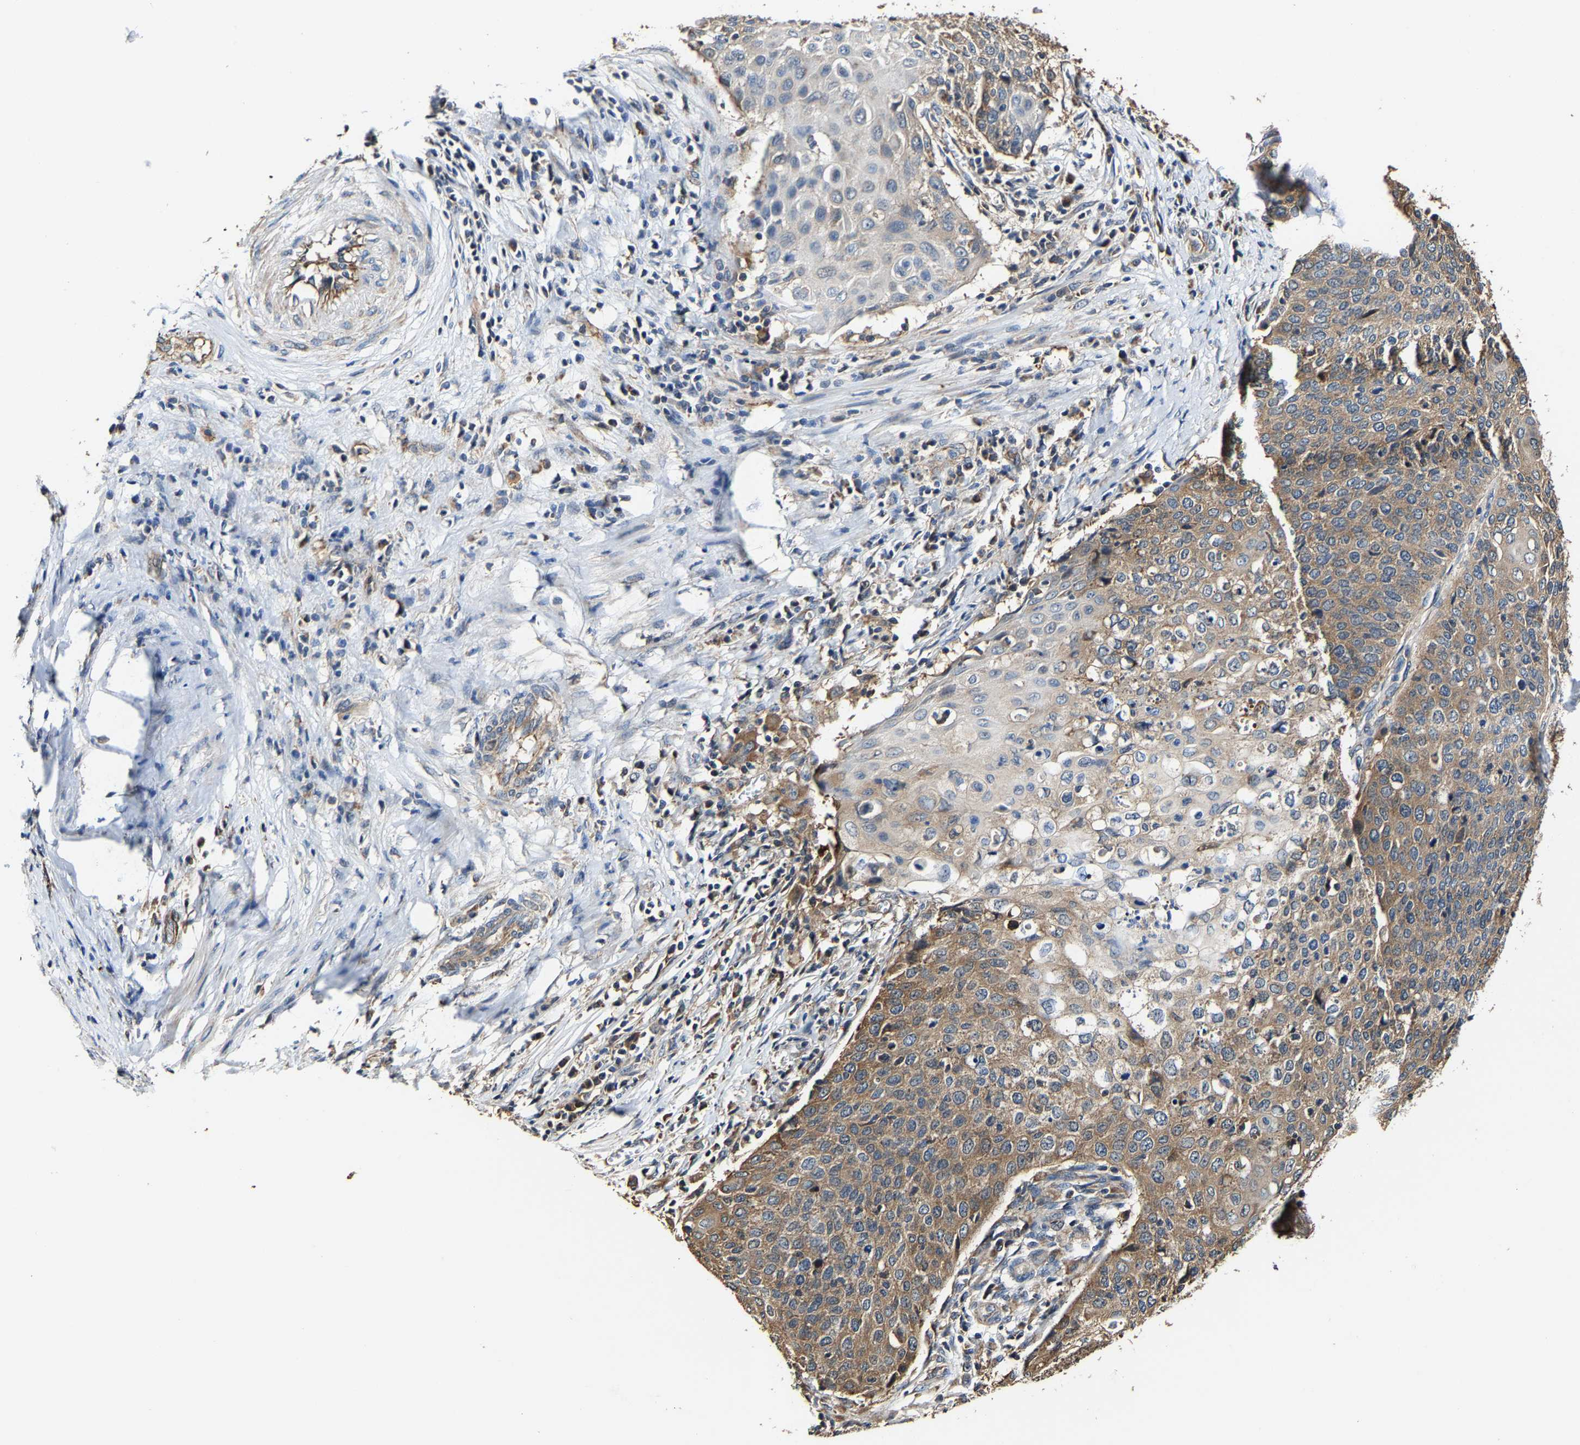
{"staining": {"intensity": "moderate", "quantity": "25%-75%", "location": "cytoplasmic/membranous"}, "tissue": "cervical cancer", "cell_type": "Tumor cells", "image_type": "cancer", "snomed": [{"axis": "morphology", "description": "Squamous cell carcinoma, NOS"}, {"axis": "topography", "description": "Cervix"}], "caption": "Cervical squamous cell carcinoma stained for a protein (brown) displays moderate cytoplasmic/membranous positive positivity in about 25%-75% of tumor cells.", "gene": "GFRA3", "patient": {"sex": "female", "age": 39}}